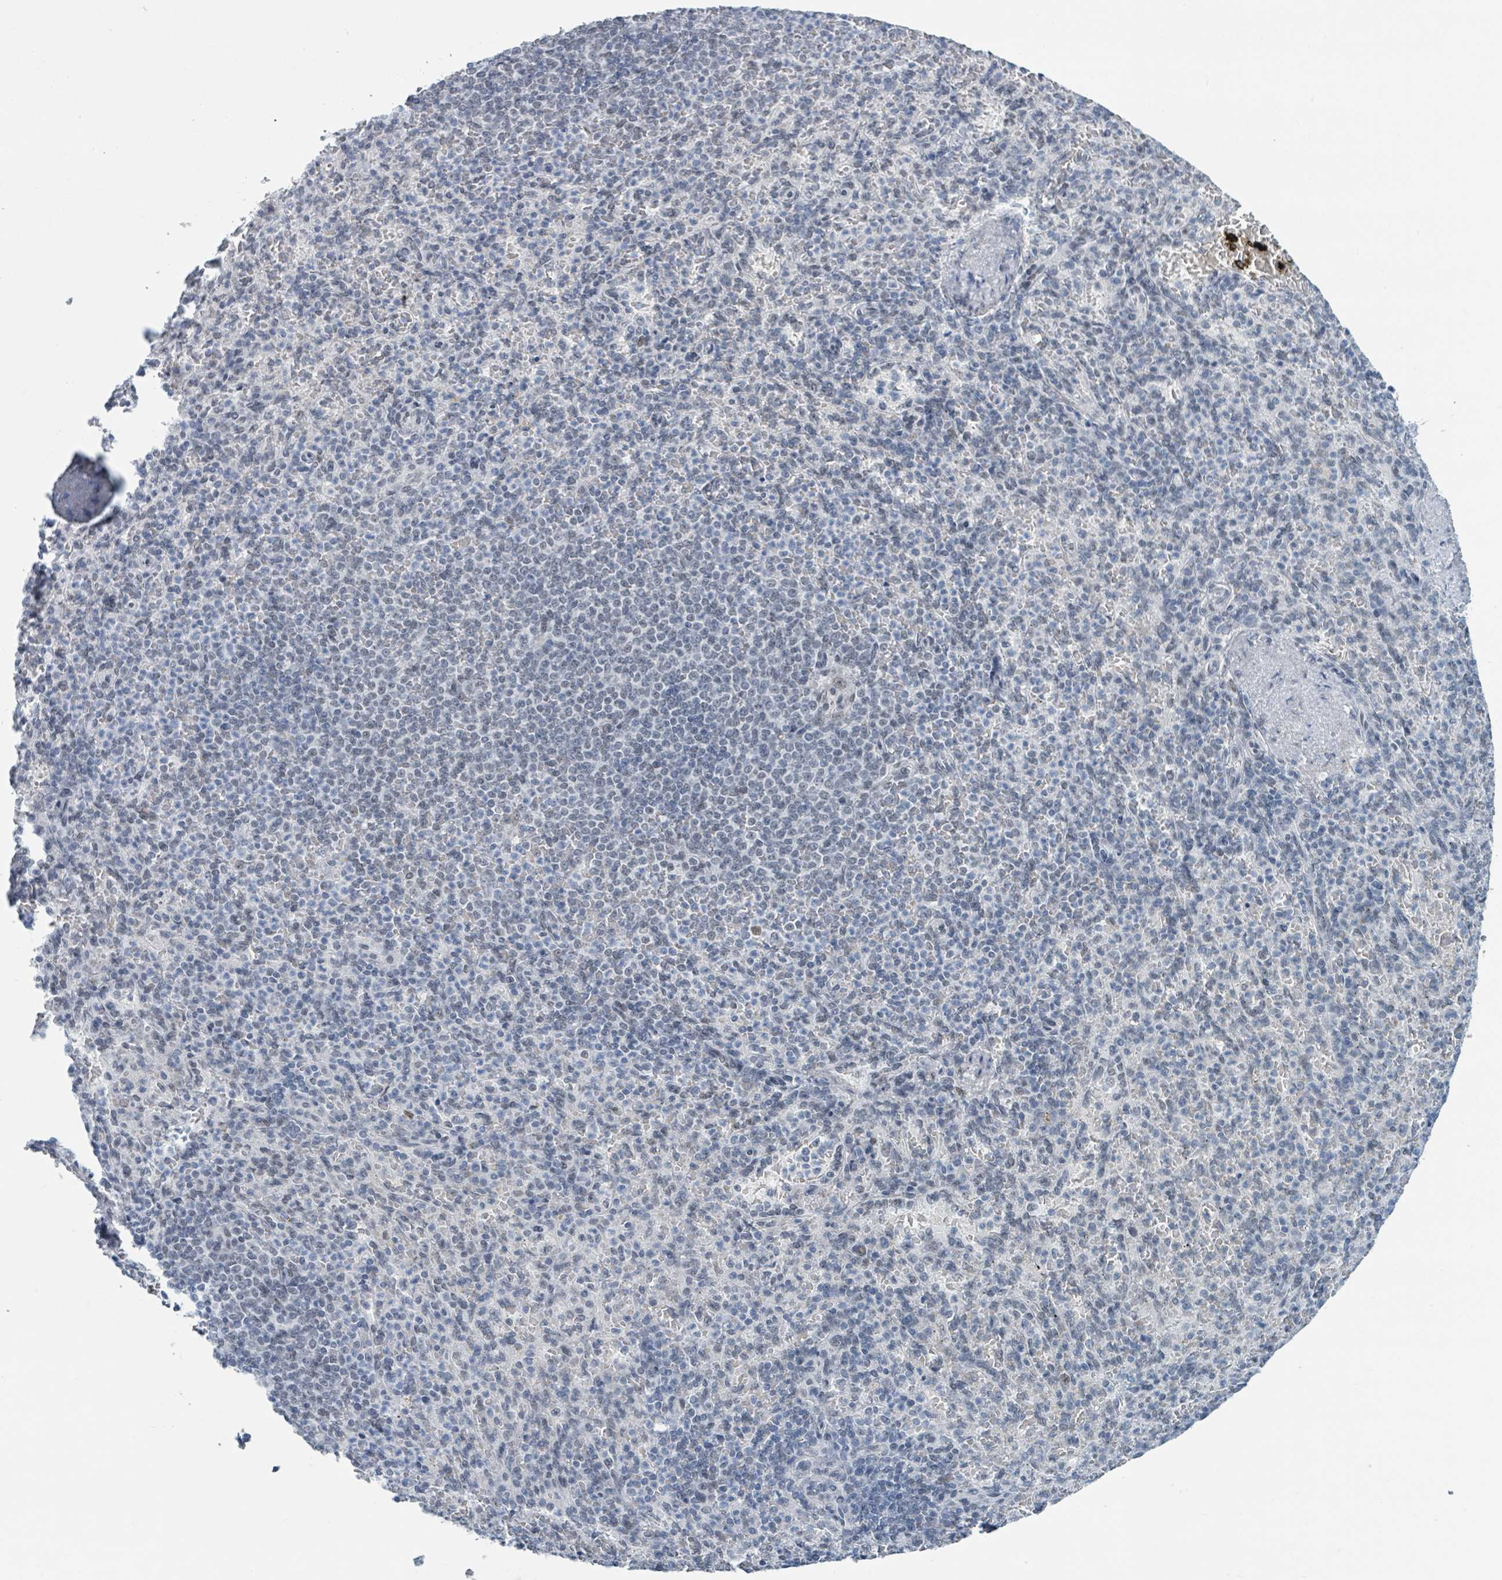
{"staining": {"intensity": "negative", "quantity": "none", "location": "none"}, "tissue": "spleen", "cell_type": "Cells in red pulp", "image_type": "normal", "snomed": [{"axis": "morphology", "description": "Normal tissue, NOS"}, {"axis": "topography", "description": "Spleen"}], "caption": "DAB (3,3'-diaminobenzidine) immunohistochemical staining of unremarkable human spleen demonstrates no significant positivity in cells in red pulp.", "gene": "EHMT2", "patient": {"sex": "female", "age": 74}}